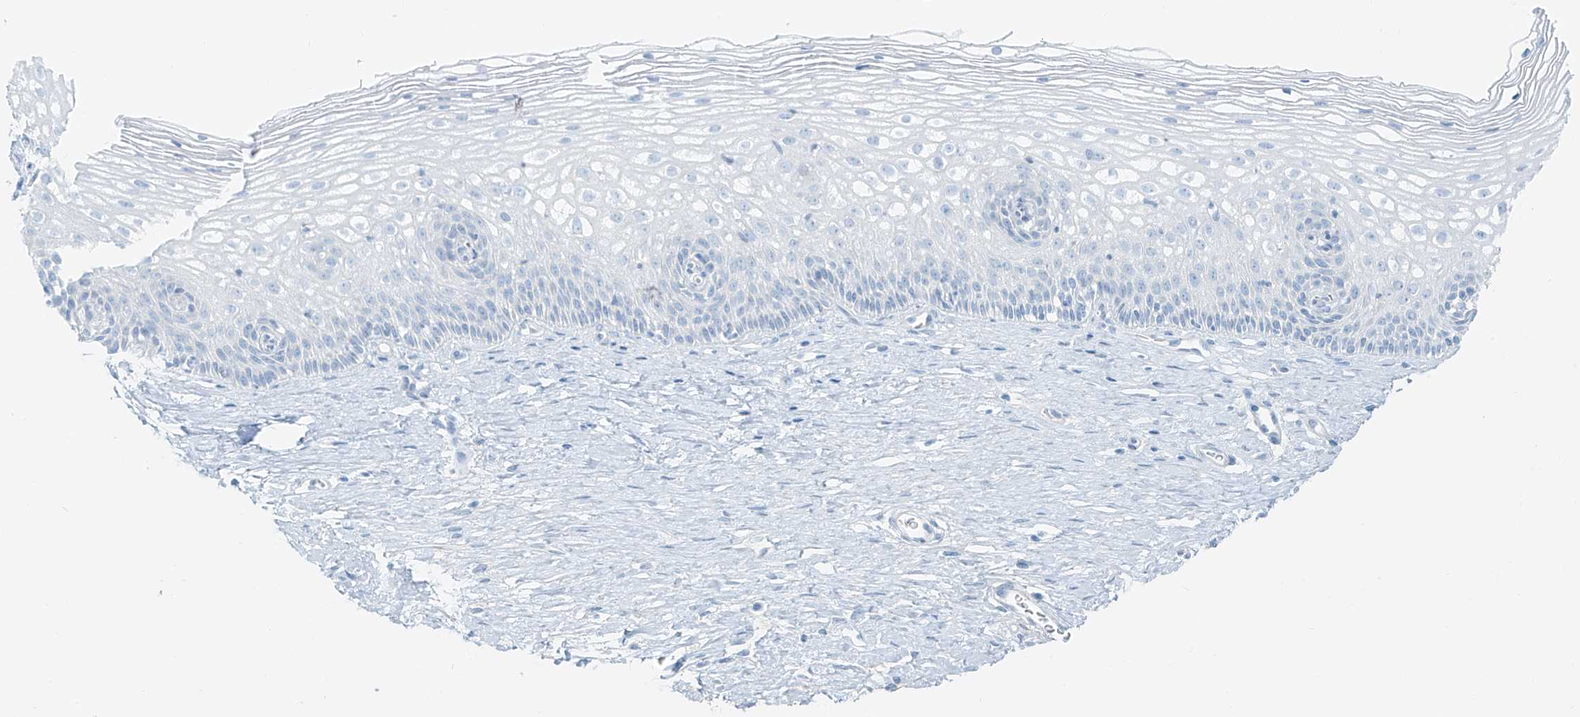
{"staining": {"intensity": "negative", "quantity": "none", "location": "none"}, "tissue": "cervix", "cell_type": "Glandular cells", "image_type": "normal", "snomed": [{"axis": "morphology", "description": "Normal tissue, NOS"}, {"axis": "topography", "description": "Cervix"}], "caption": "This image is of normal cervix stained with immunohistochemistry to label a protein in brown with the nuclei are counter-stained blue. There is no positivity in glandular cells.", "gene": "SMCP", "patient": {"sex": "female", "age": 33}}